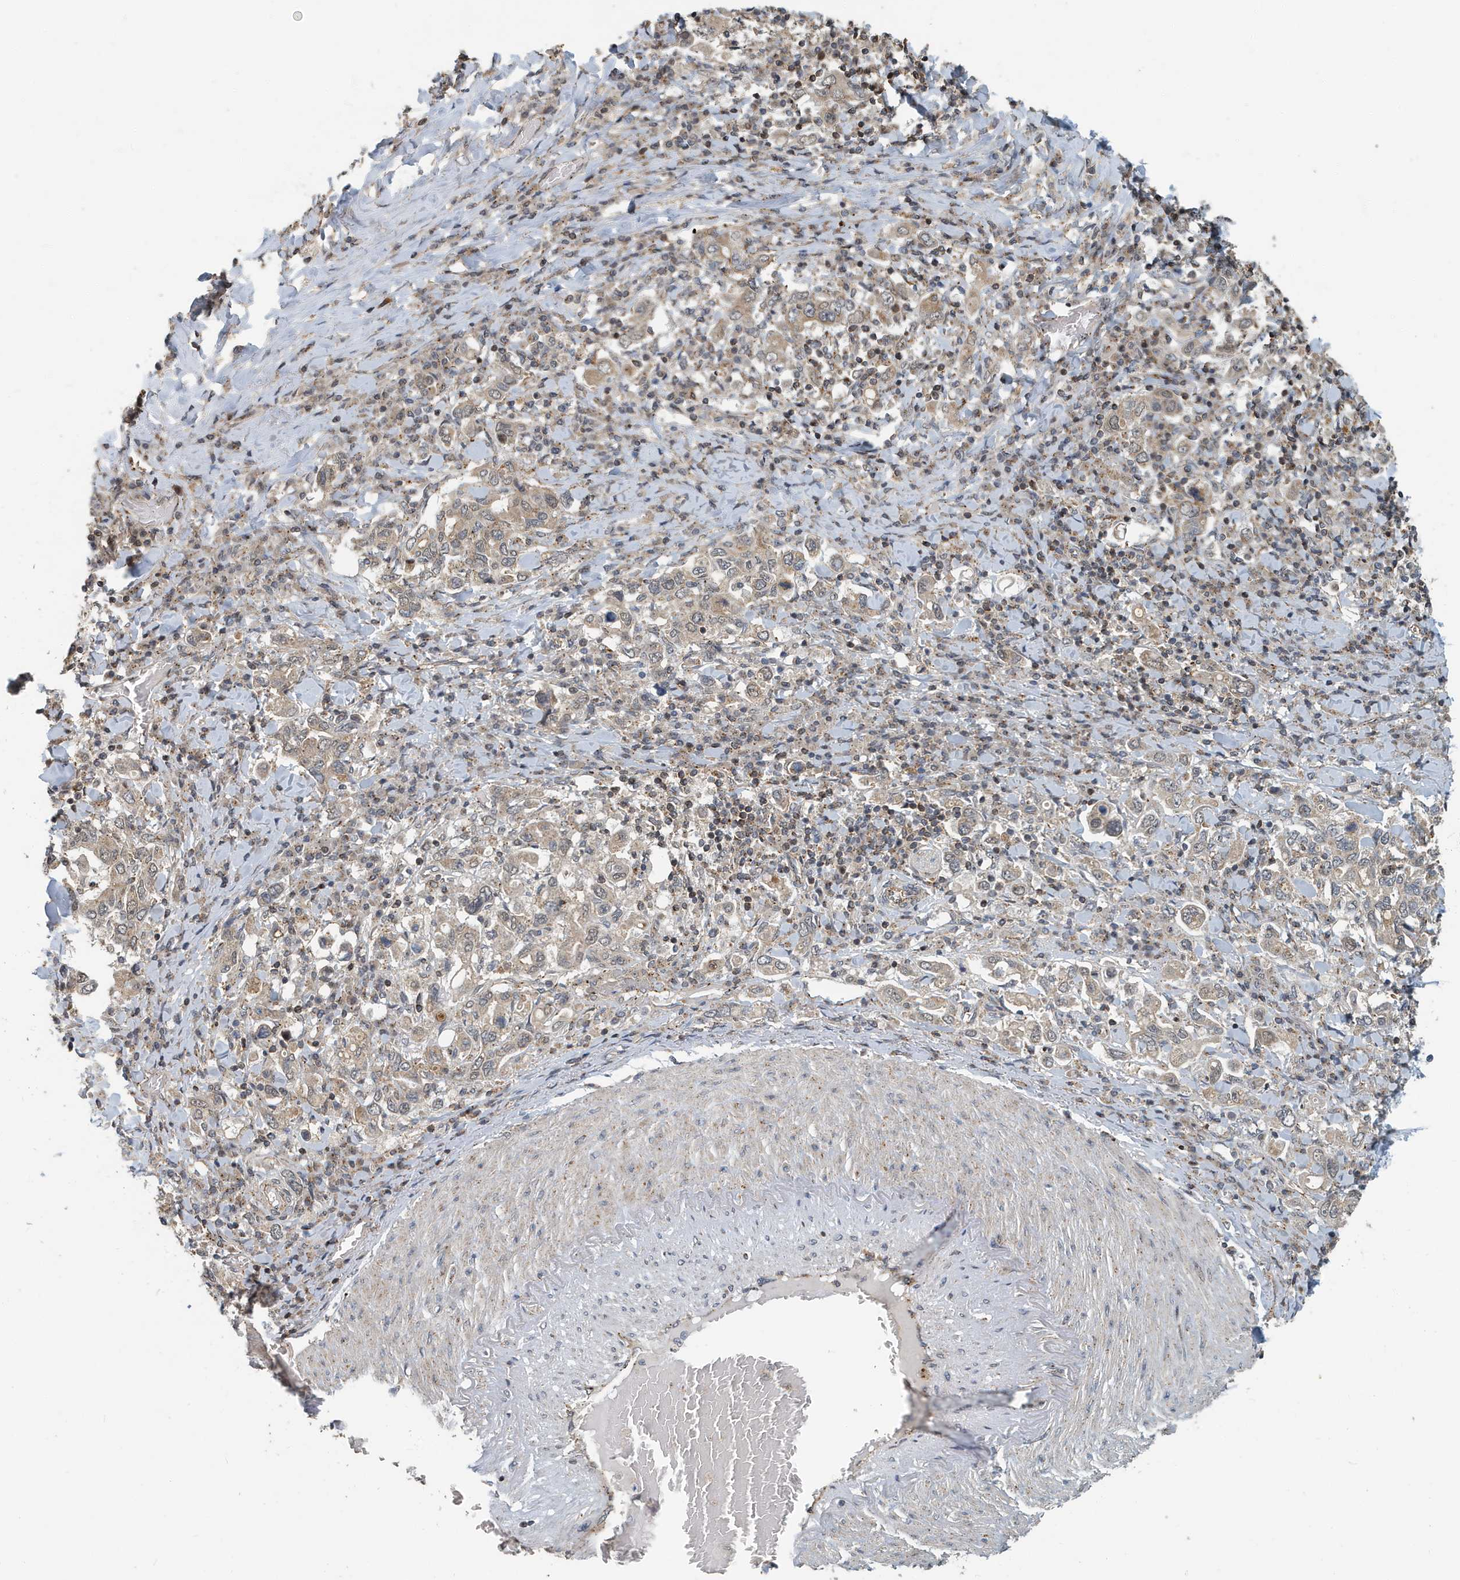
{"staining": {"intensity": "weak", "quantity": ">75%", "location": "cytoplasmic/membranous"}, "tissue": "stomach cancer", "cell_type": "Tumor cells", "image_type": "cancer", "snomed": [{"axis": "morphology", "description": "Adenocarcinoma, NOS"}, {"axis": "topography", "description": "Stomach, upper"}], "caption": "Immunohistochemical staining of stomach cancer (adenocarcinoma) demonstrates weak cytoplasmic/membranous protein positivity in approximately >75% of tumor cells.", "gene": "KIF15", "patient": {"sex": "male", "age": 62}}